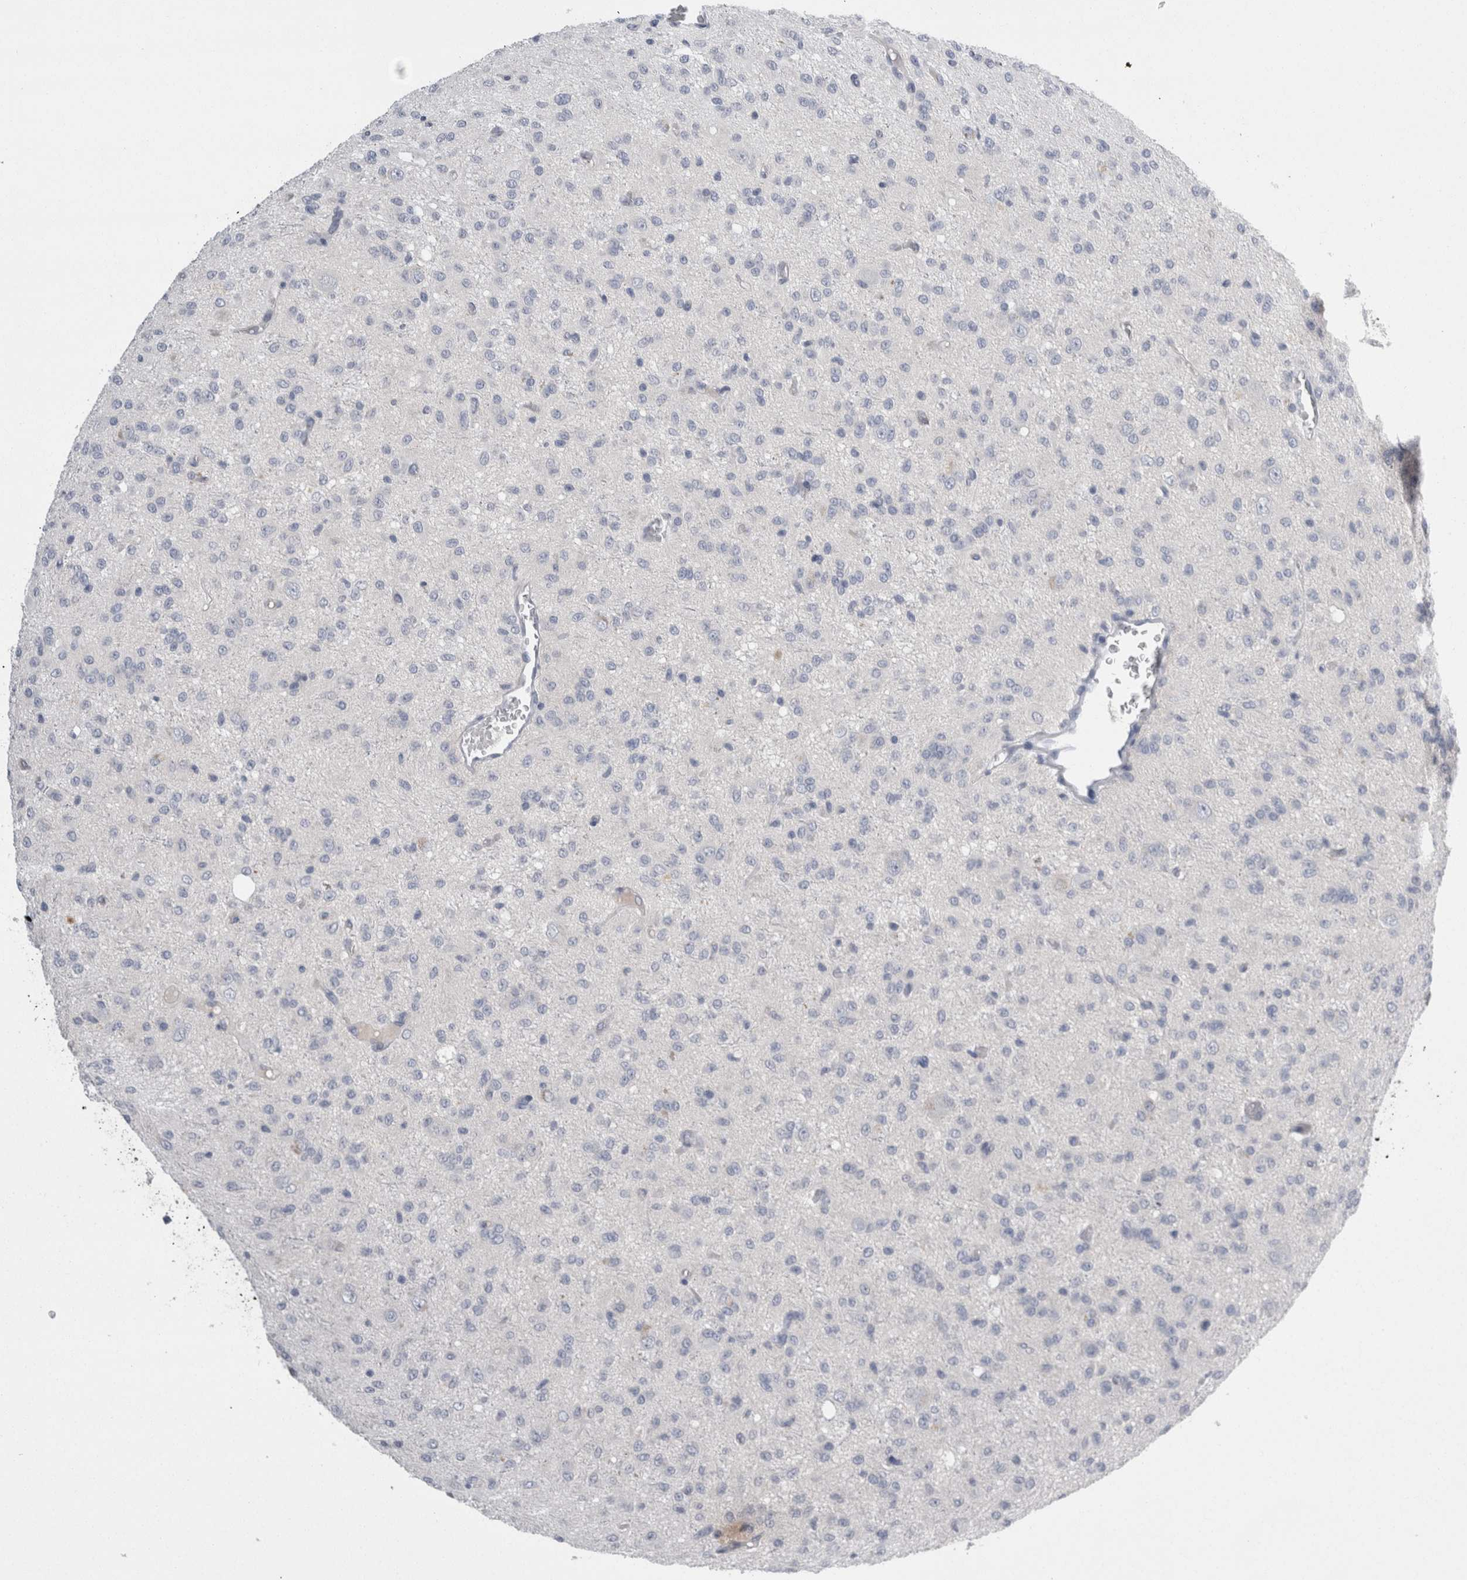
{"staining": {"intensity": "negative", "quantity": "none", "location": "none"}, "tissue": "glioma", "cell_type": "Tumor cells", "image_type": "cancer", "snomed": [{"axis": "morphology", "description": "Glioma, malignant, High grade"}, {"axis": "topography", "description": "Brain"}], "caption": "DAB (3,3'-diaminobenzidine) immunohistochemical staining of human malignant glioma (high-grade) displays no significant positivity in tumor cells.", "gene": "REG1A", "patient": {"sex": "female", "age": 59}}